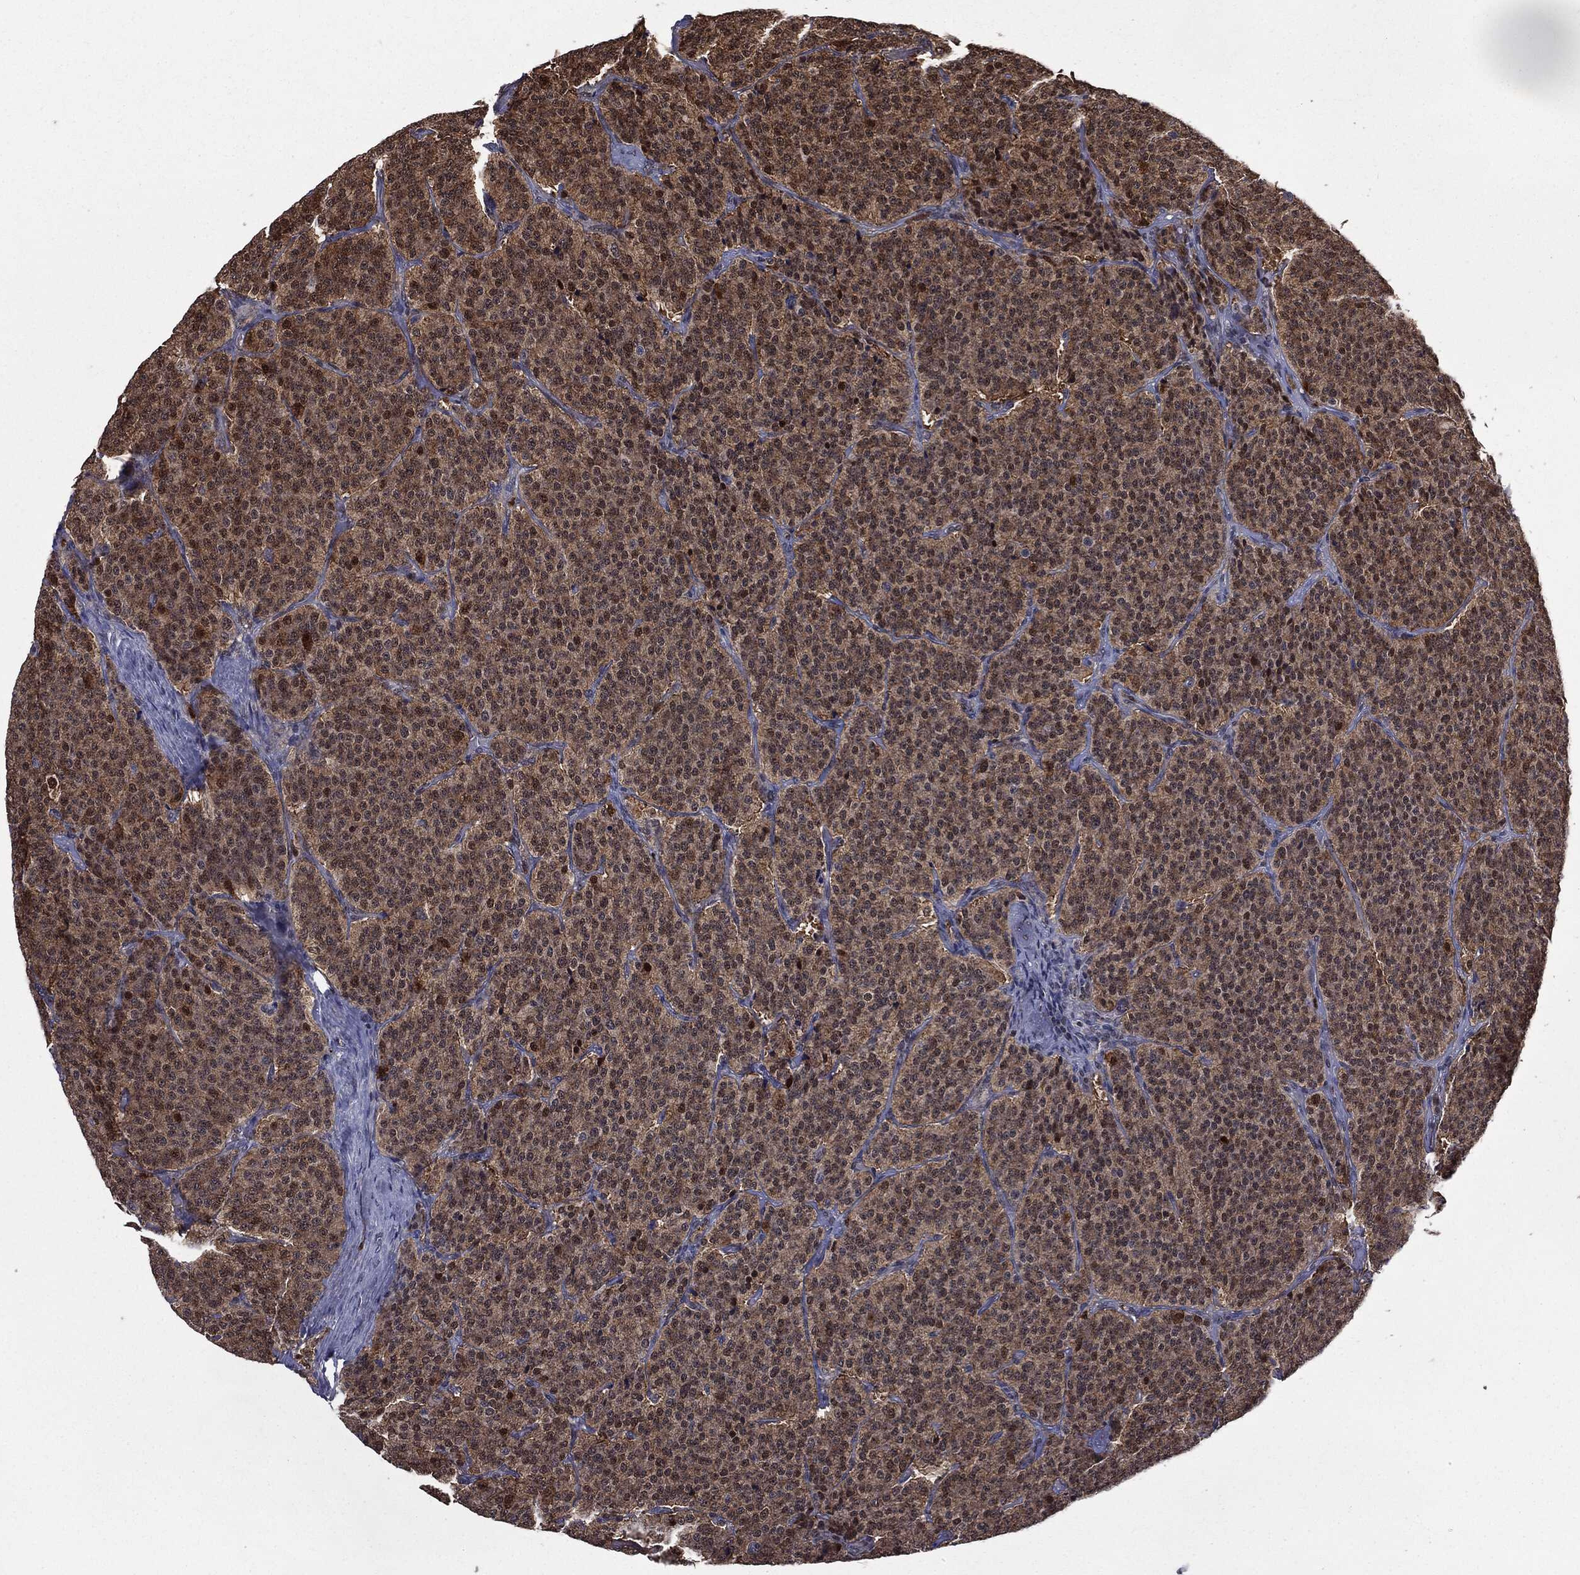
{"staining": {"intensity": "moderate", "quantity": ">75%", "location": "cytoplasmic/membranous,nuclear"}, "tissue": "carcinoid", "cell_type": "Tumor cells", "image_type": "cancer", "snomed": [{"axis": "morphology", "description": "Carcinoid, malignant, NOS"}, {"axis": "topography", "description": "Small intestine"}], "caption": "Protein expression by IHC shows moderate cytoplasmic/membranous and nuclear staining in about >75% of tumor cells in carcinoid. (DAB IHC, brown staining for protein, blue staining for nuclei).", "gene": "GPI", "patient": {"sex": "female", "age": 58}}